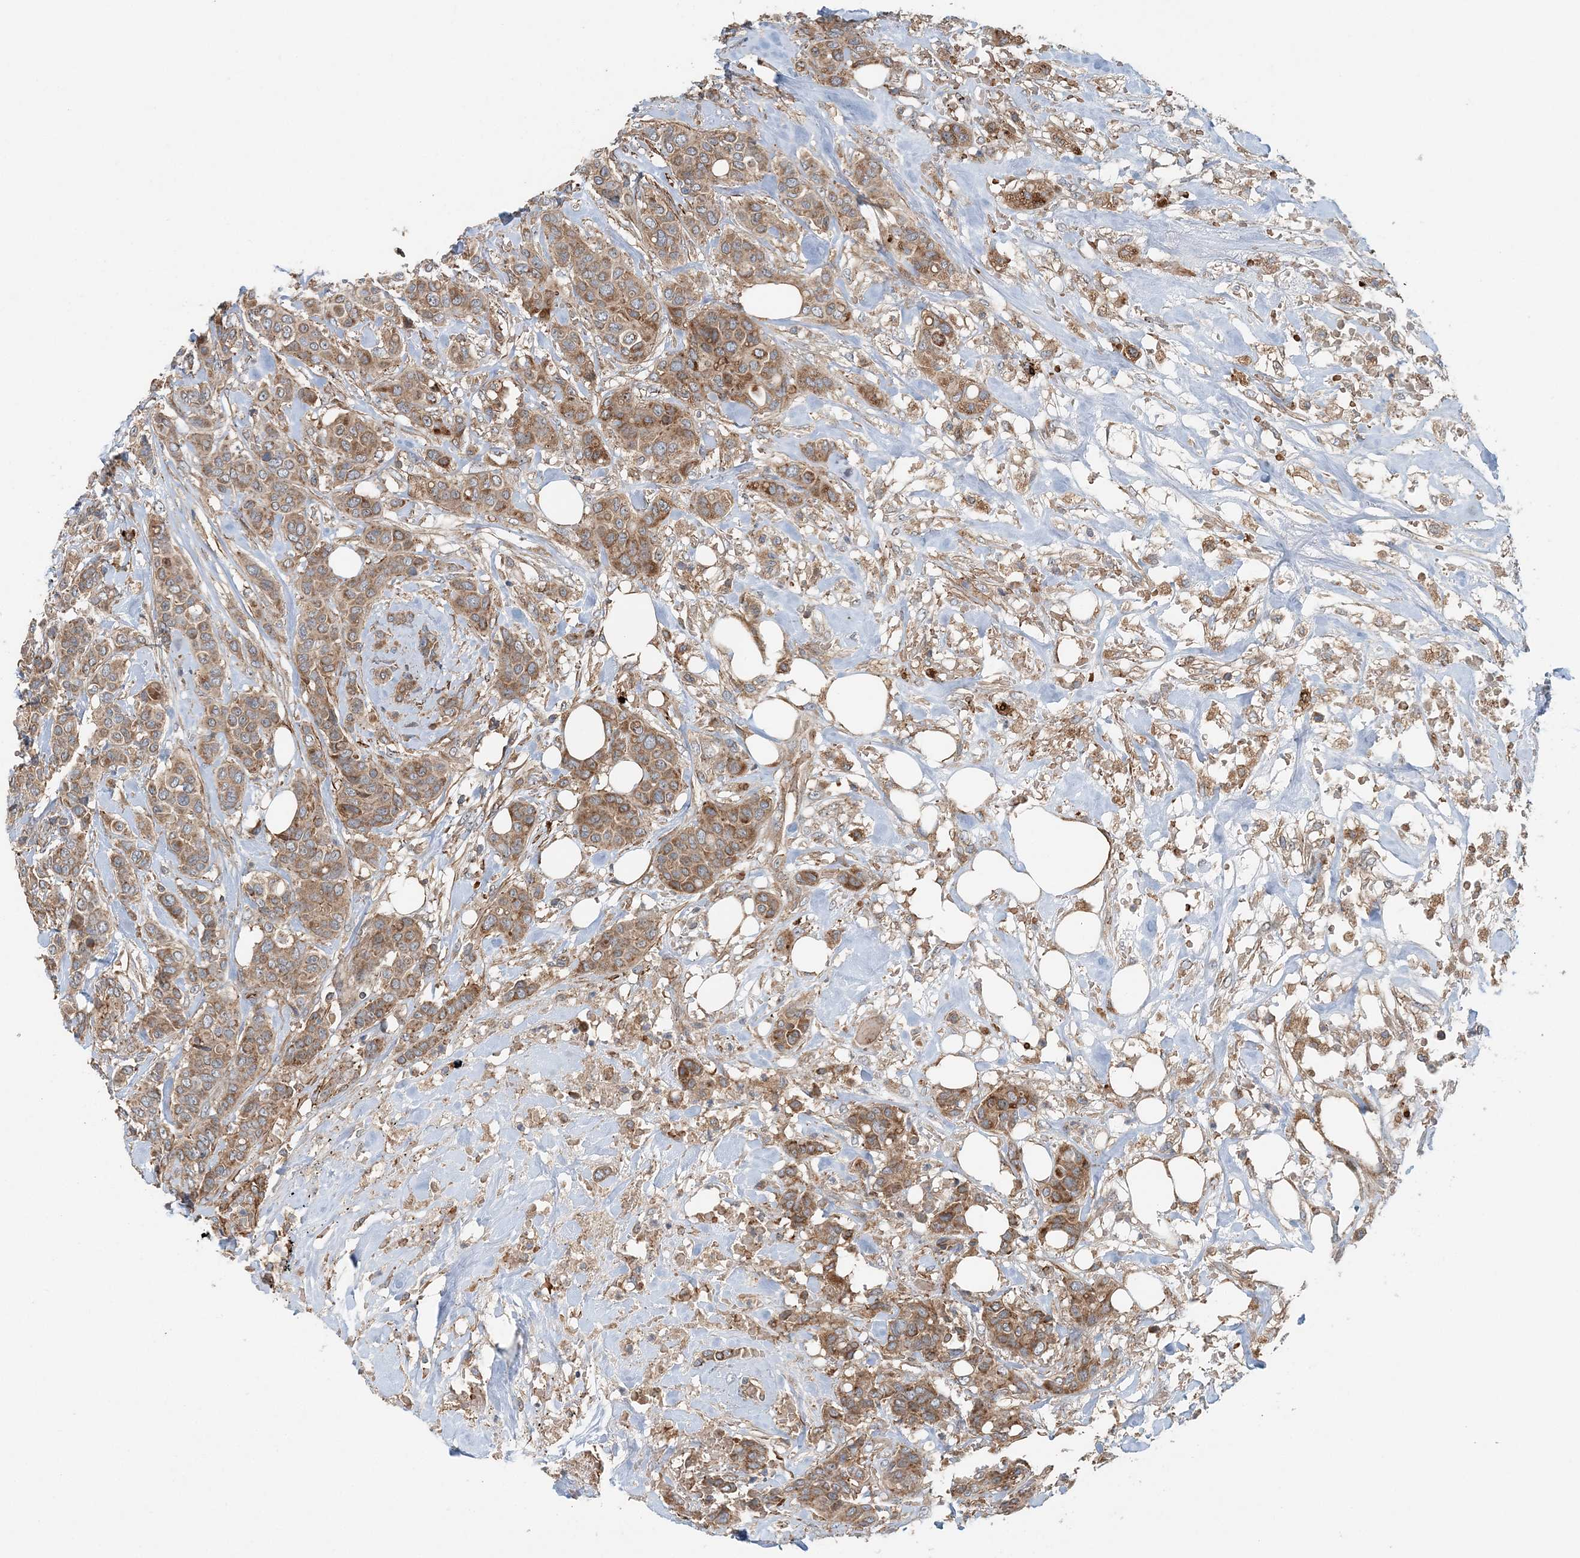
{"staining": {"intensity": "moderate", "quantity": ">75%", "location": "cytoplasmic/membranous"}, "tissue": "breast cancer", "cell_type": "Tumor cells", "image_type": "cancer", "snomed": [{"axis": "morphology", "description": "Lobular carcinoma"}, {"axis": "topography", "description": "Breast"}], "caption": "DAB immunohistochemical staining of breast cancer (lobular carcinoma) displays moderate cytoplasmic/membranous protein staining in about >75% of tumor cells. Ihc stains the protein of interest in brown and the nuclei are stained blue.", "gene": "TTI1", "patient": {"sex": "female", "age": 51}}